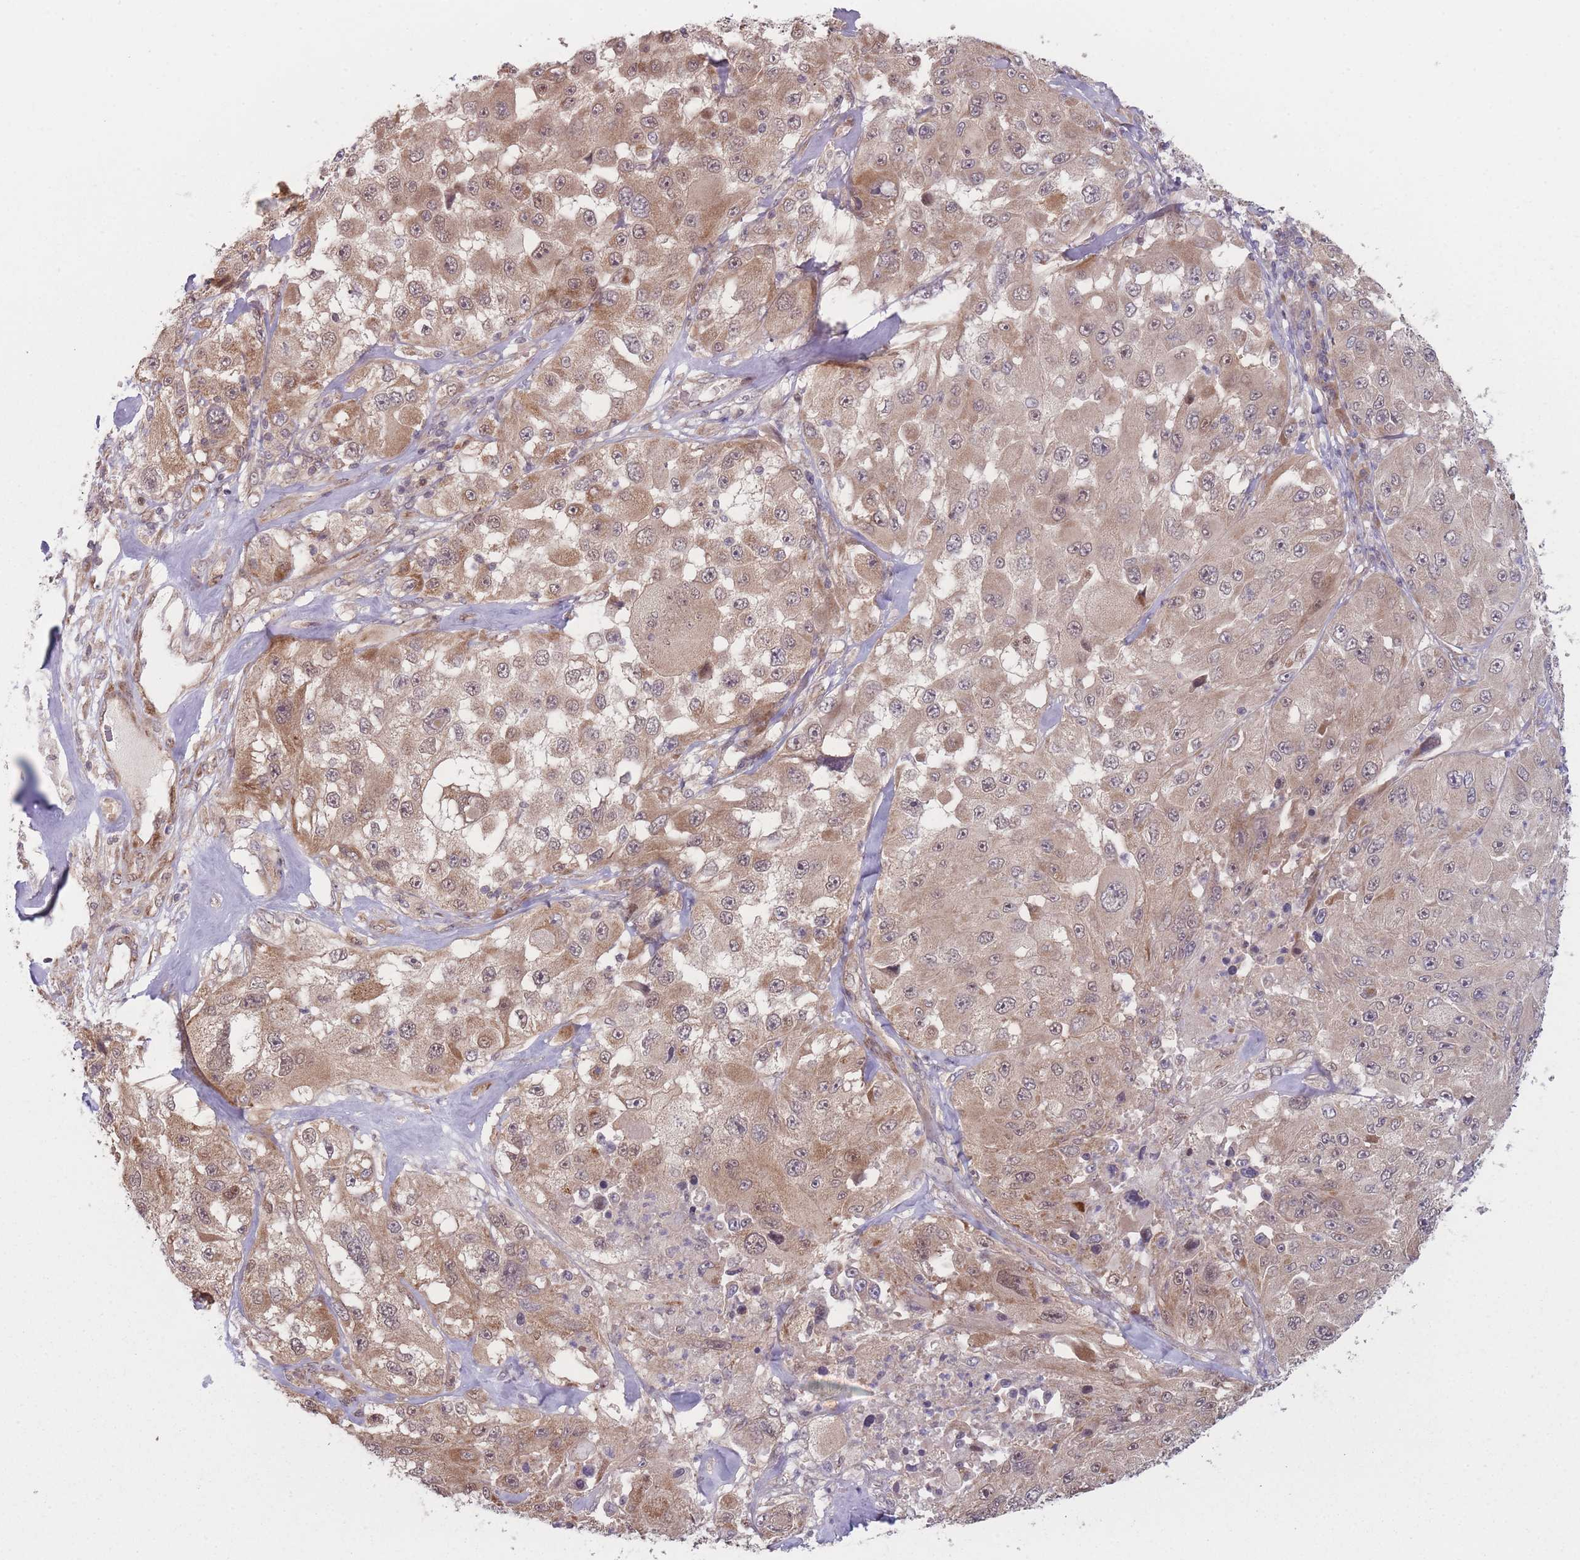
{"staining": {"intensity": "moderate", "quantity": ">75%", "location": "cytoplasmic/membranous"}, "tissue": "melanoma", "cell_type": "Tumor cells", "image_type": "cancer", "snomed": [{"axis": "morphology", "description": "Malignant melanoma, Metastatic site"}, {"axis": "topography", "description": "Lymph node"}], "caption": "Immunohistochemistry histopathology image of human melanoma stained for a protein (brown), which exhibits medium levels of moderate cytoplasmic/membranous positivity in approximately >75% of tumor cells.", "gene": "RPS18", "patient": {"sex": "male", "age": 62}}